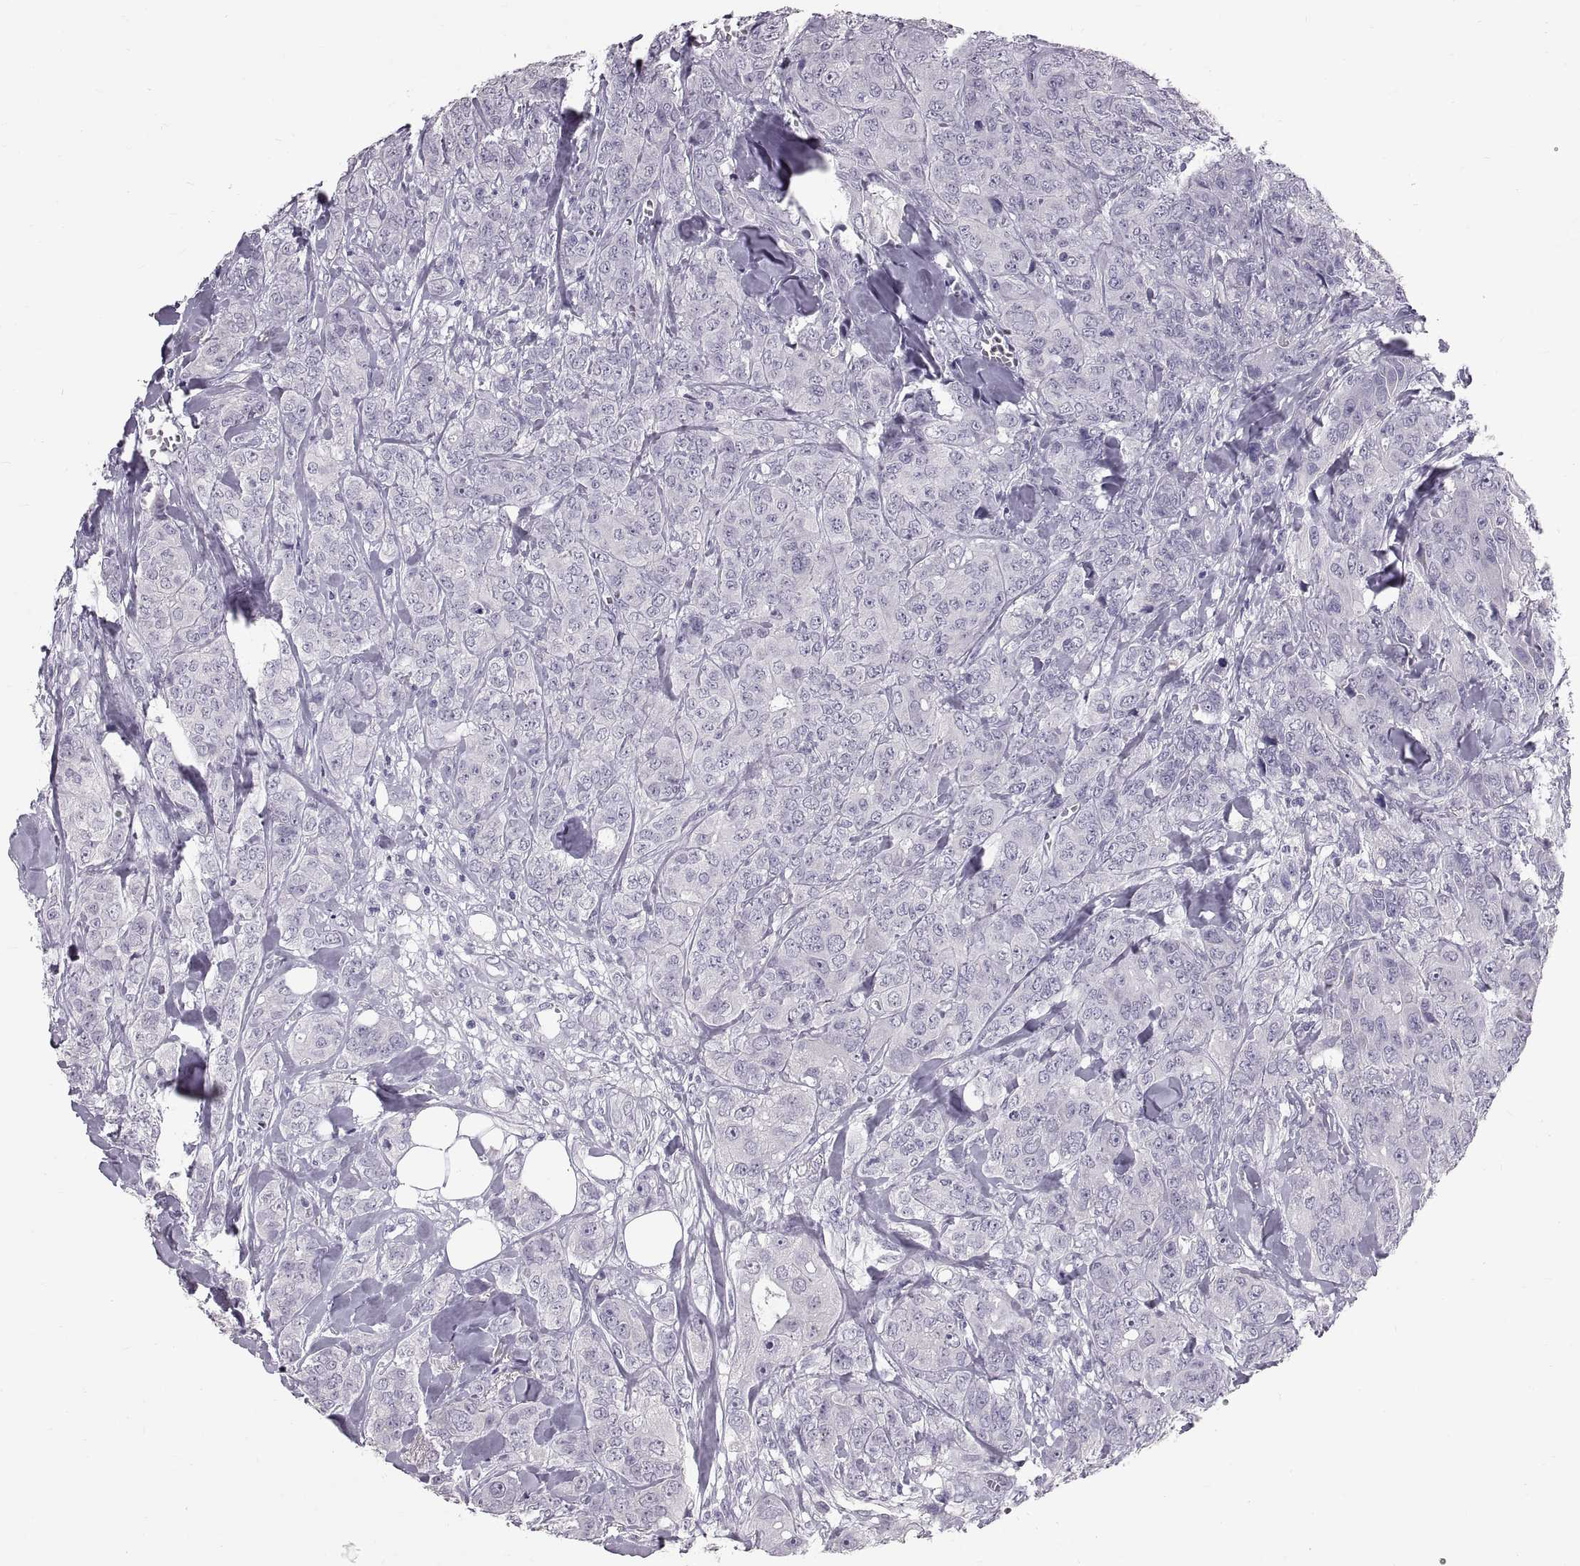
{"staining": {"intensity": "negative", "quantity": "none", "location": "none"}, "tissue": "breast cancer", "cell_type": "Tumor cells", "image_type": "cancer", "snomed": [{"axis": "morphology", "description": "Duct carcinoma"}, {"axis": "topography", "description": "Breast"}], "caption": "Protein analysis of breast infiltrating ductal carcinoma exhibits no significant staining in tumor cells.", "gene": "SPACDR", "patient": {"sex": "female", "age": 43}}